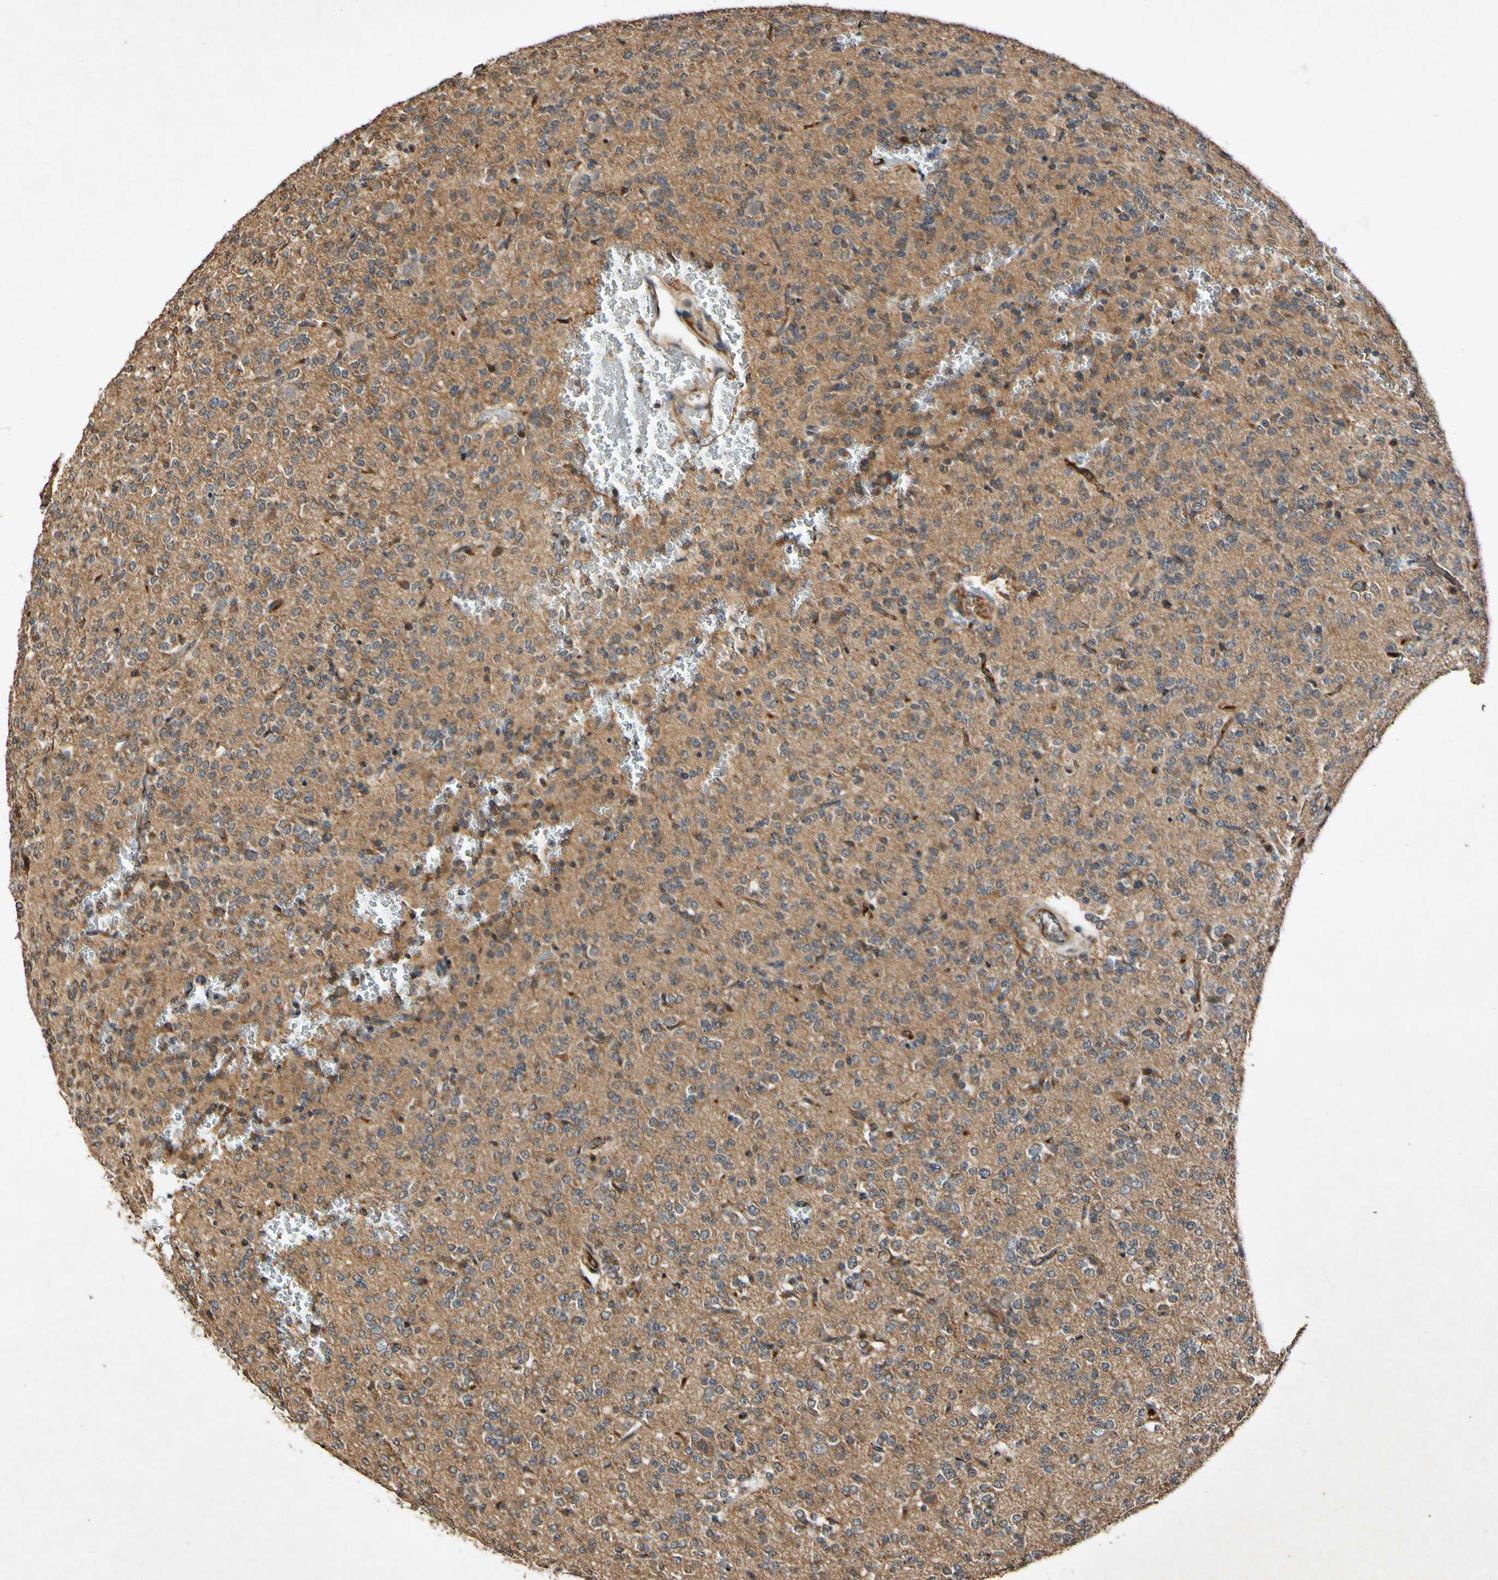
{"staining": {"intensity": "moderate", "quantity": ">75%", "location": "cytoplasmic/membranous"}, "tissue": "glioma", "cell_type": "Tumor cells", "image_type": "cancer", "snomed": [{"axis": "morphology", "description": "Glioma, malignant, Low grade"}, {"axis": "topography", "description": "Brain"}], "caption": "High-magnification brightfield microscopy of malignant glioma (low-grade) stained with DAB (3,3'-diaminobenzidine) (brown) and counterstained with hematoxylin (blue). tumor cells exhibit moderate cytoplasmic/membranous staining is identified in approximately>75% of cells. The staining is performed using DAB brown chromogen to label protein expression. The nuclei are counter-stained blue using hematoxylin.", "gene": "PLAT", "patient": {"sex": "male", "age": 38}}